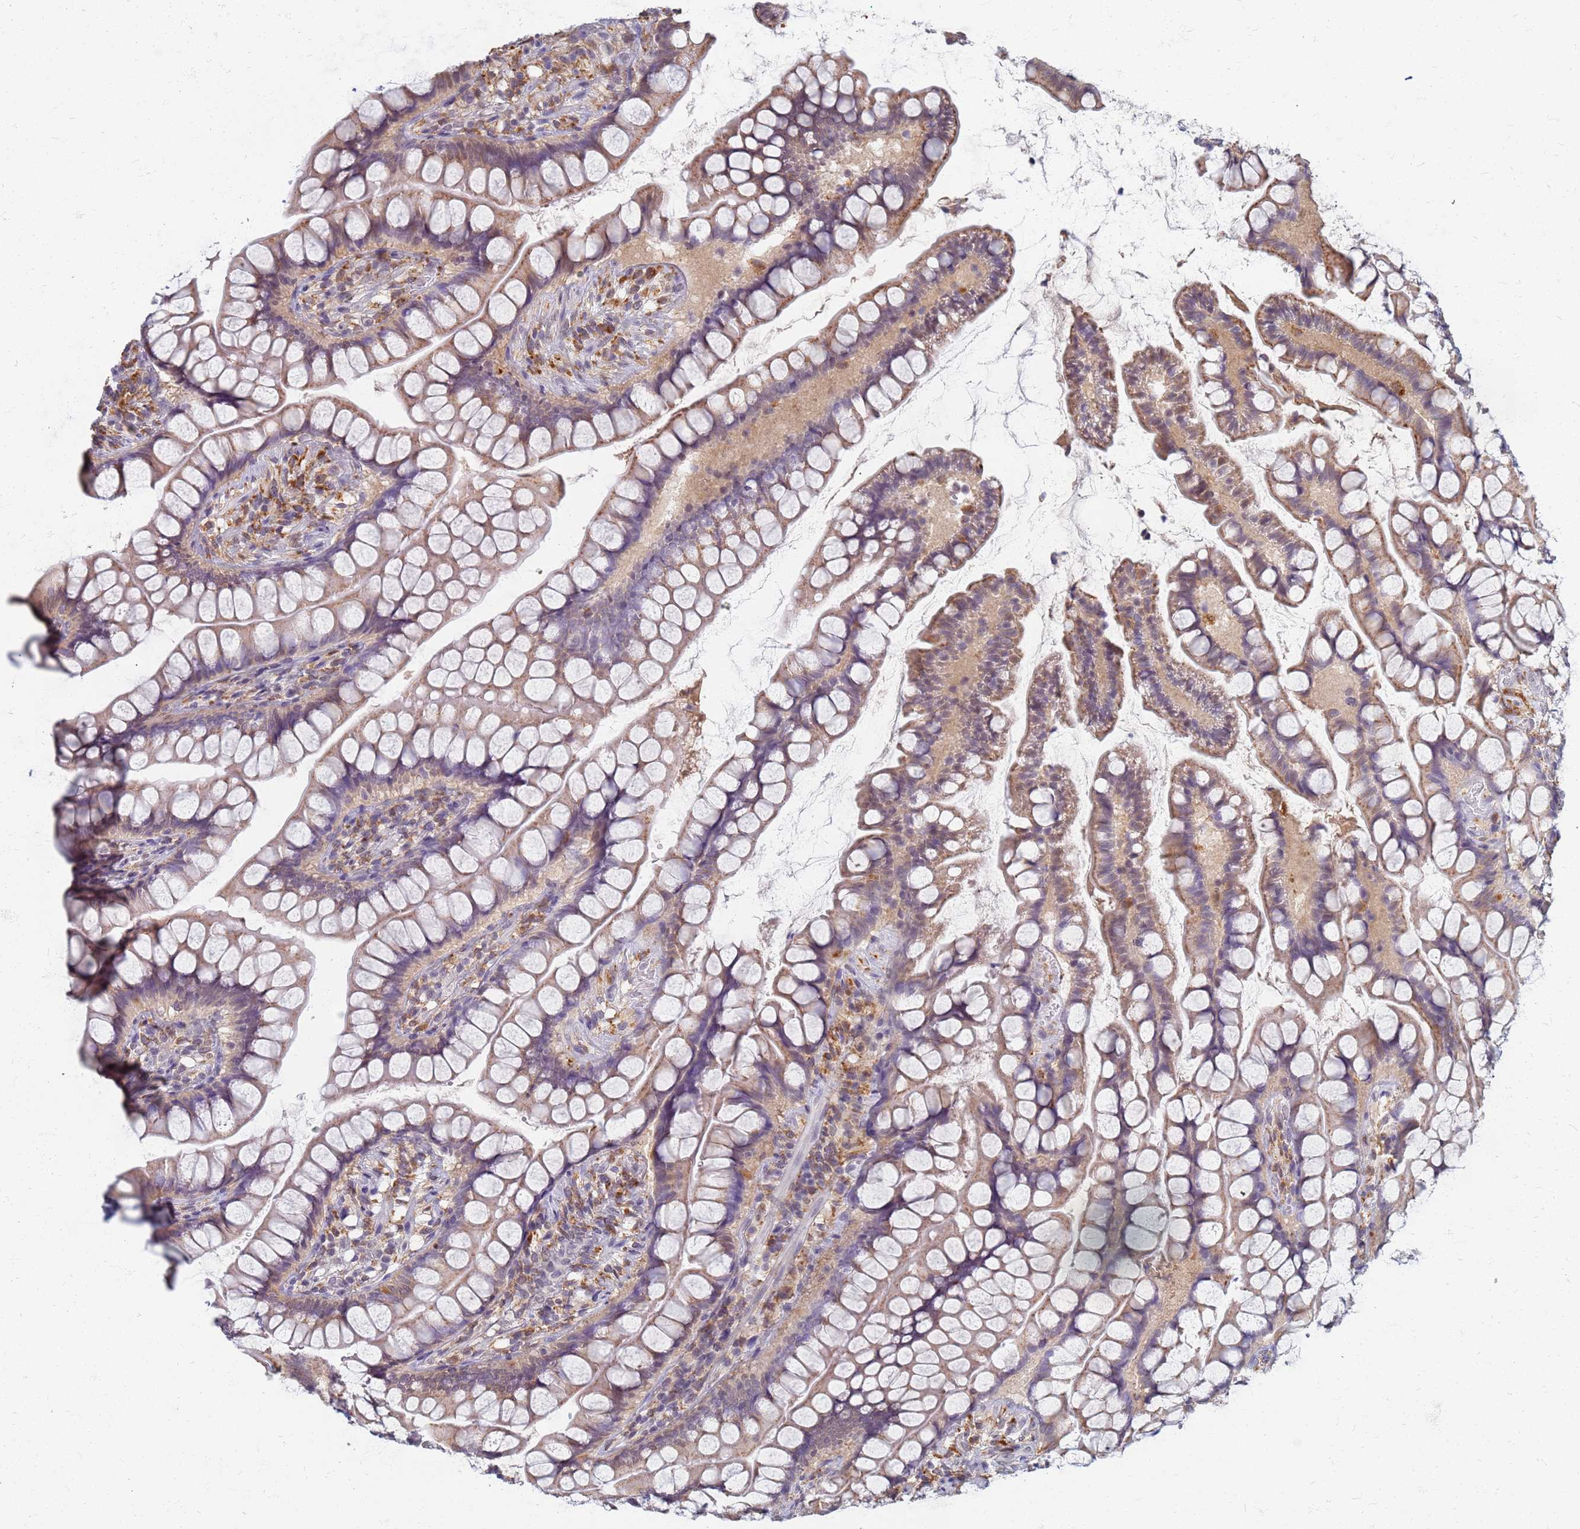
{"staining": {"intensity": "moderate", "quantity": "25%-75%", "location": "cytoplasmic/membranous"}, "tissue": "small intestine", "cell_type": "Glandular cells", "image_type": "normal", "snomed": [{"axis": "morphology", "description": "Normal tissue, NOS"}, {"axis": "topography", "description": "Small intestine"}], "caption": "Immunohistochemical staining of unremarkable human small intestine displays moderate cytoplasmic/membranous protein staining in approximately 25%-75% of glandular cells. (brown staining indicates protein expression, while blue staining denotes nuclei).", "gene": "ATP6V1E1", "patient": {"sex": "male", "age": 70}}